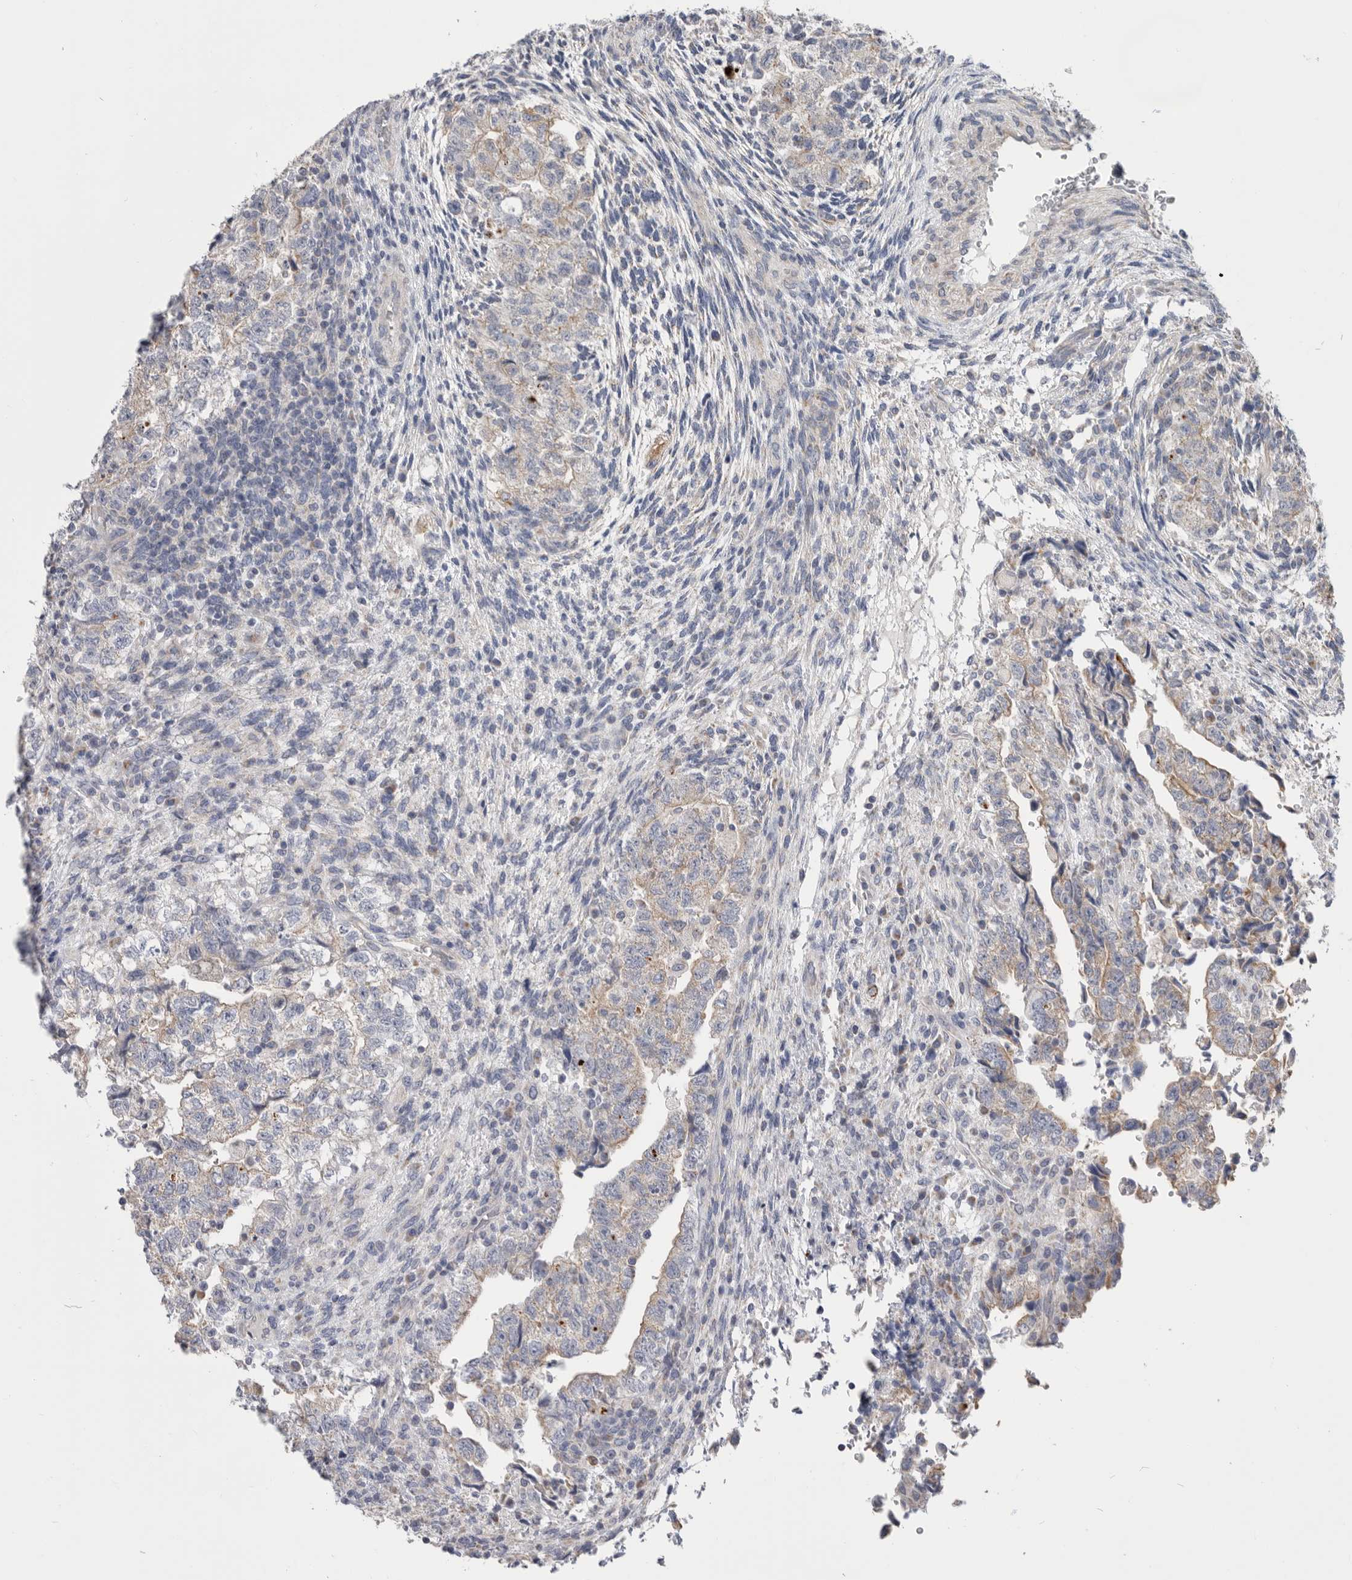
{"staining": {"intensity": "weak", "quantity": "<25%", "location": "cytoplasmic/membranous"}, "tissue": "testis cancer", "cell_type": "Tumor cells", "image_type": "cancer", "snomed": [{"axis": "morphology", "description": "Normal tissue, NOS"}, {"axis": "morphology", "description": "Carcinoma, Embryonal, NOS"}, {"axis": "topography", "description": "Testis"}], "caption": "Immunohistochemistry histopathology image of human testis cancer (embryonal carcinoma) stained for a protein (brown), which shows no staining in tumor cells. (Brightfield microscopy of DAB immunohistochemistry (IHC) at high magnification).", "gene": "MTFR1L", "patient": {"sex": "male", "age": 36}}